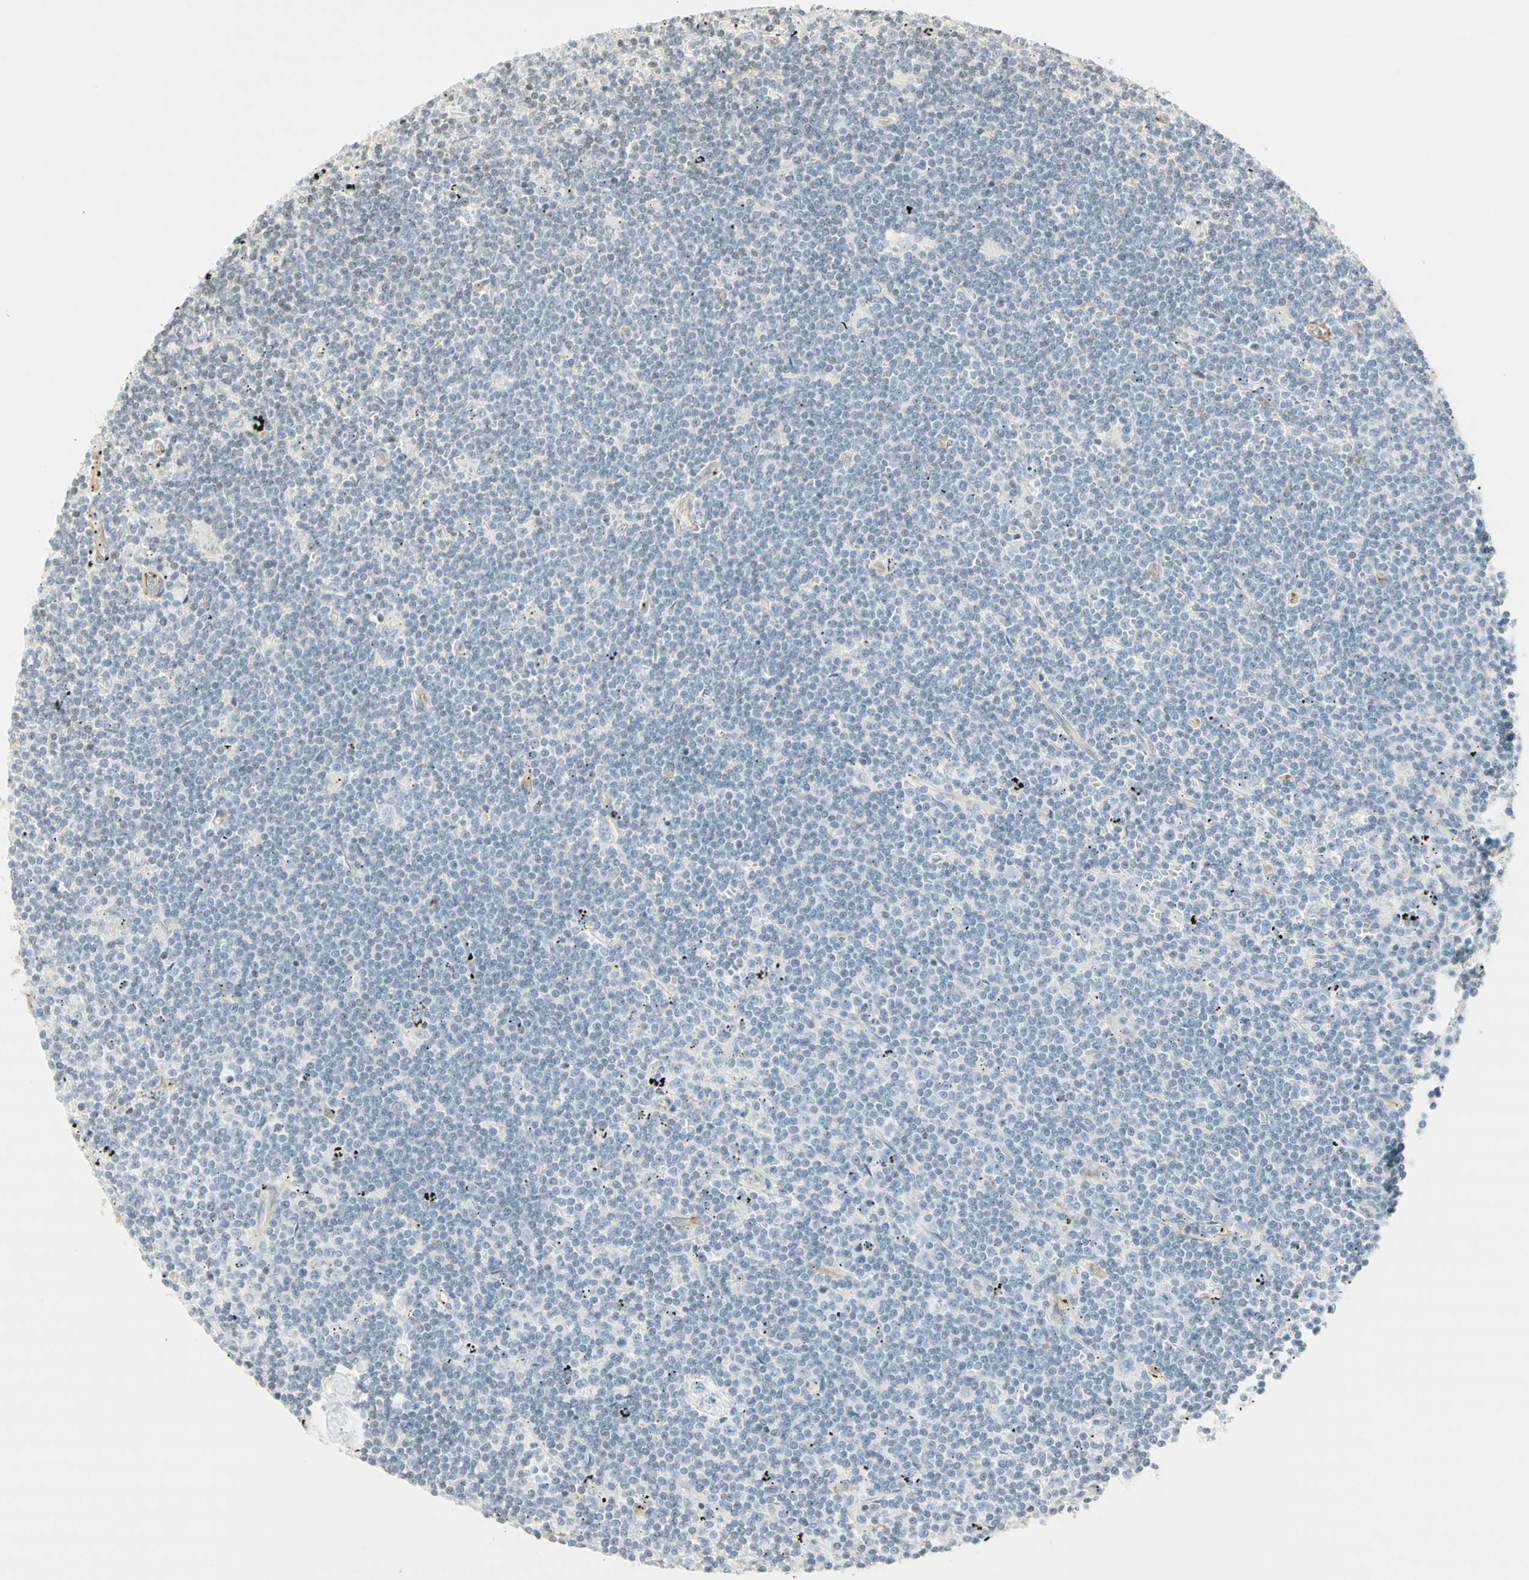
{"staining": {"intensity": "negative", "quantity": "none", "location": "none"}, "tissue": "lymphoma", "cell_type": "Tumor cells", "image_type": "cancer", "snomed": [{"axis": "morphology", "description": "Malignant lymphoma, non-Hodgkin's type, Low grade"}, {"axis": "topography", "description": "Spleen"}], "caption": "Image shows no significant protein positivity in tumor cells of malignant lymphoma, non-Hodgkin's type (low-grade).", "gene": "MAP1B", "patient": {"sex": "male", "age": 76}}